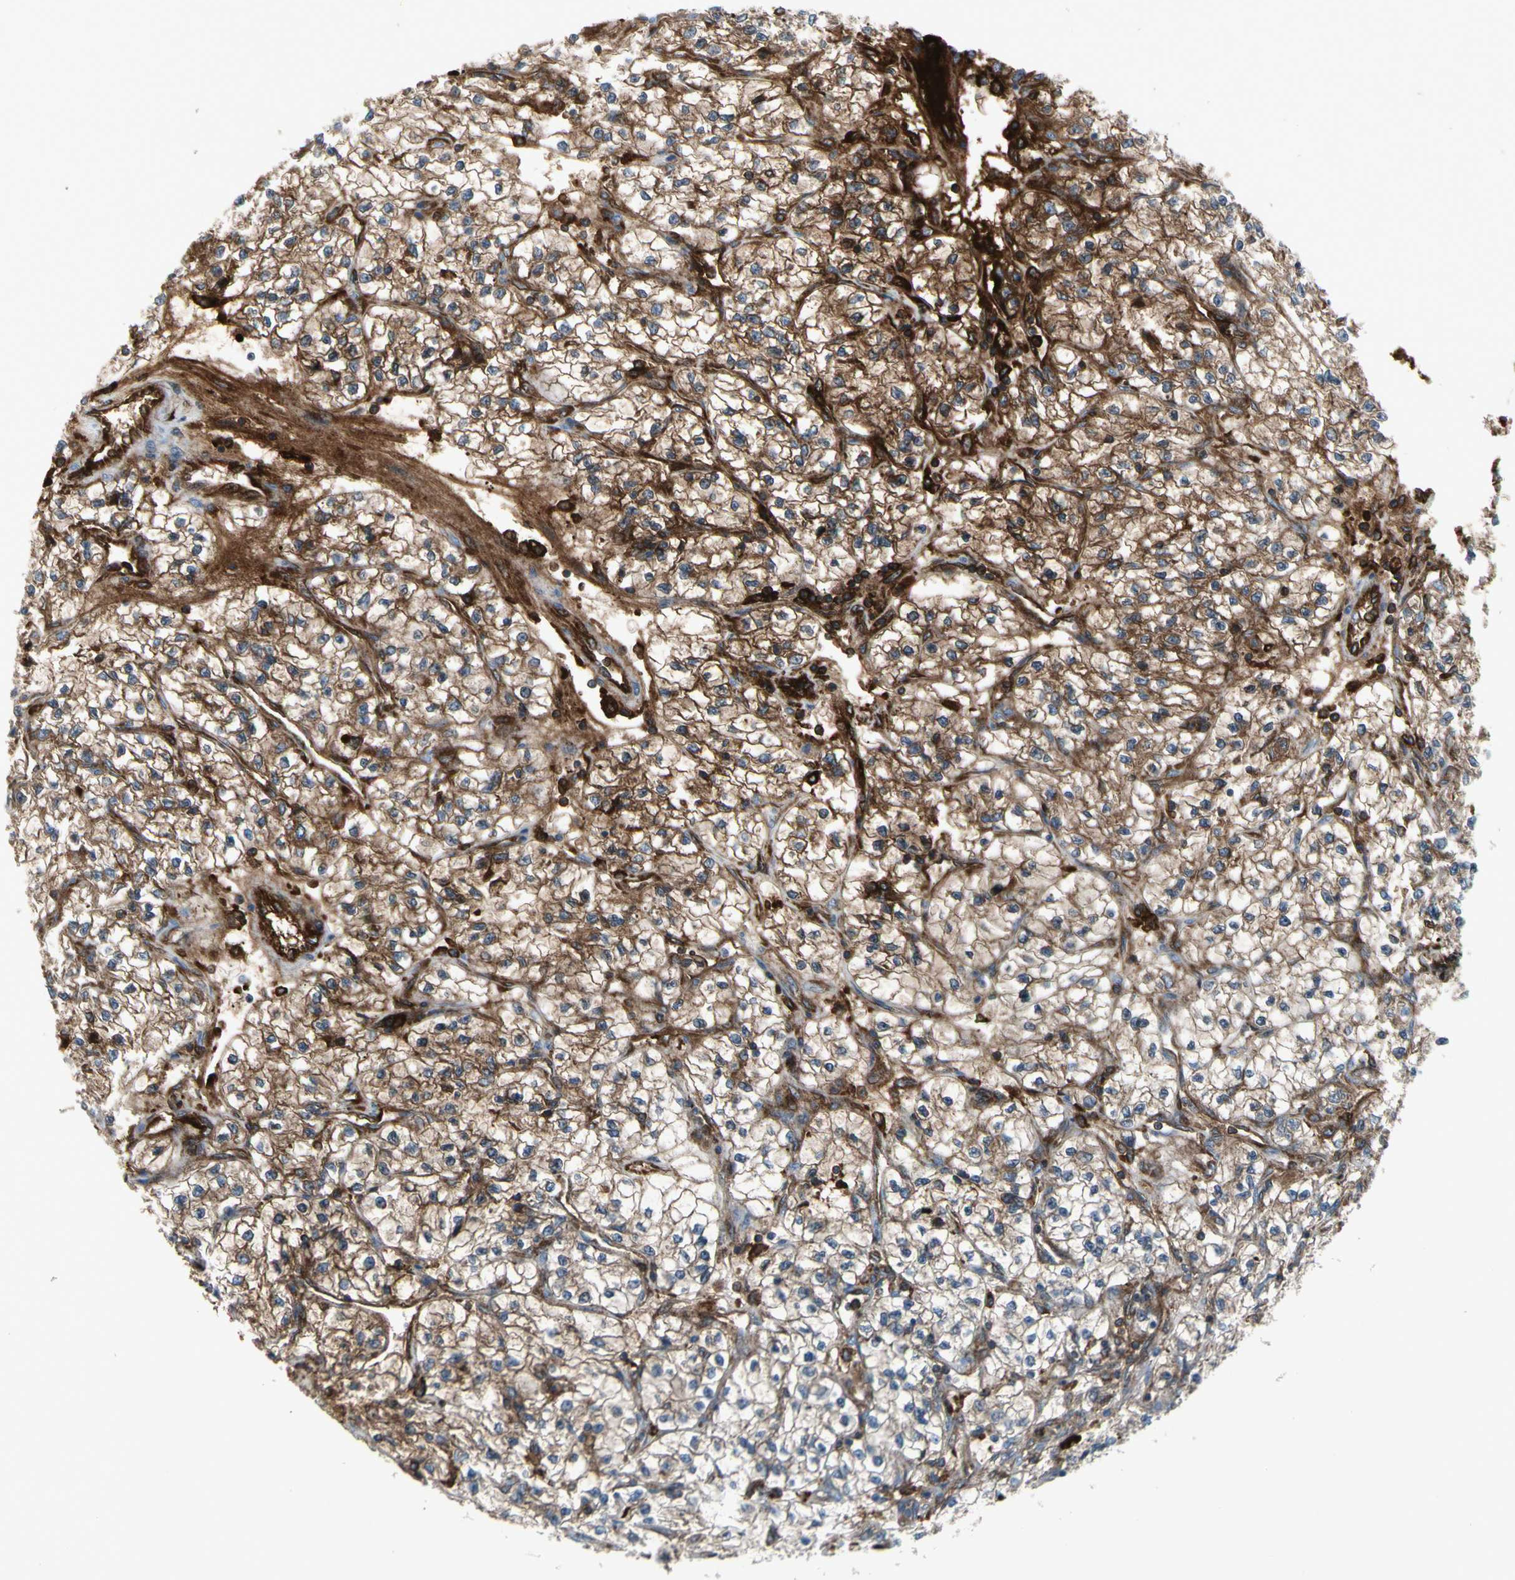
{"staining": {"intensity": "moderate", "quantity": "25%-75%", "location": "cytoplasmic/membranous"}, "tissue": "renal cancer", "cell_type": "Tumor cells", "image_type": "cancer", "snomed": [{"axis": "morphology", "description": "Adenocarcinoma, NOS"}, {"axis": "topography", "description": "Kidney"}], "caption": "Adenocarcinoma (renal) stained for a protein demonstrates moderate cytoplasmic/membranous positivity in tumor cells. Nuclei are stained in blue.", "gene": "IGHG1", "patient": {"sex": "female", "age": 57}}